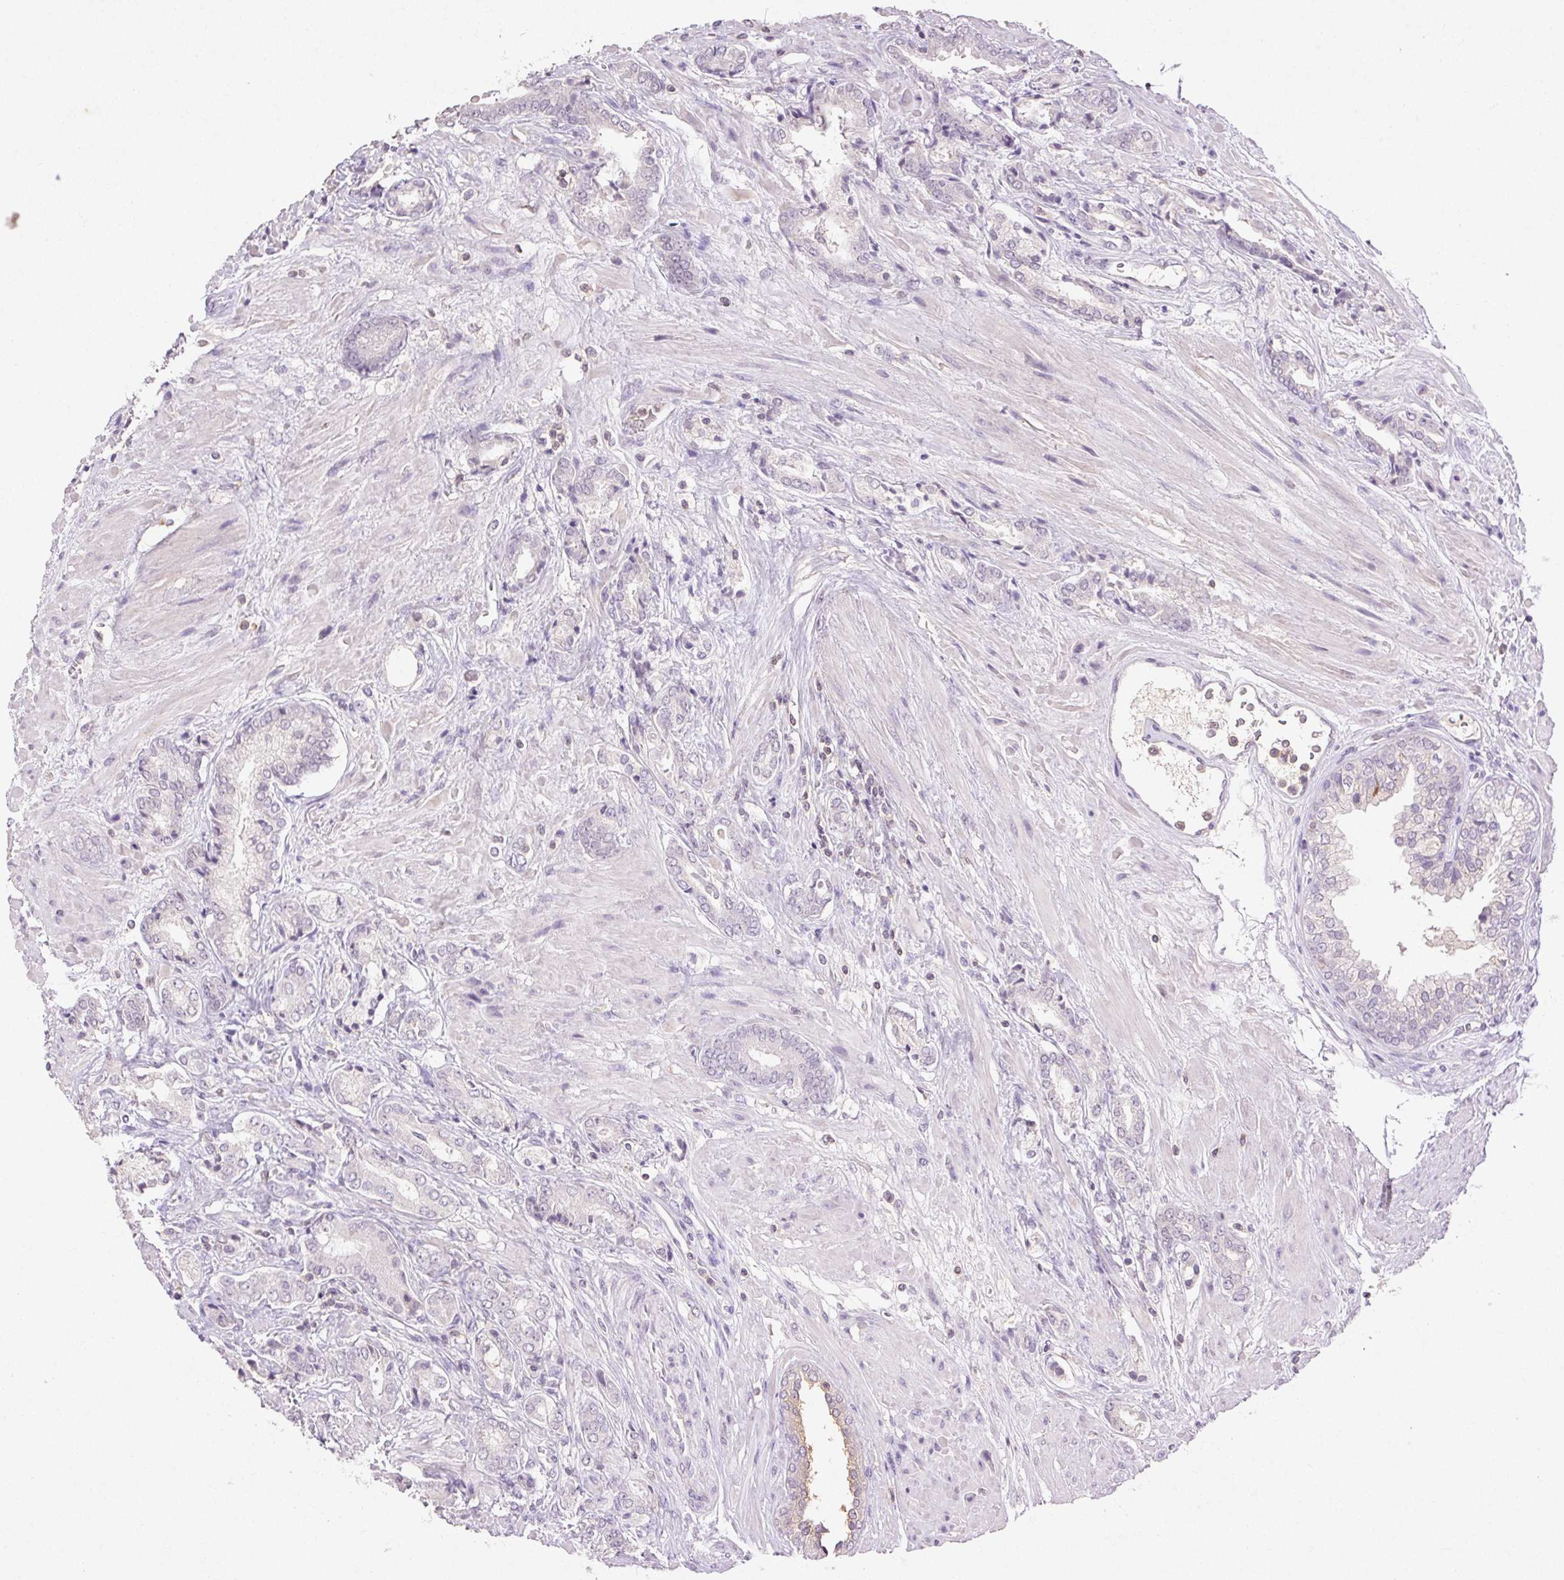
{"staining": {"intensity": "negative", "quantity": "none", "location": "none"}, "tissue": "prostate cancer", "cell_type": "Tumor cells", "image_type": "cancer", "snomed": [{"axis": "morphology", "description": "Adenocarcinoma, High grade"}, {"axis": "topography", "description": "Prostate"}], "caption": "Immunohistochemical staining of human high-grade adenocarcinoma (prostate) demonstrates no significant expression in tumor cells.", "gene": "FNDC7", "patient": {"sex": "male", "age": 56}}